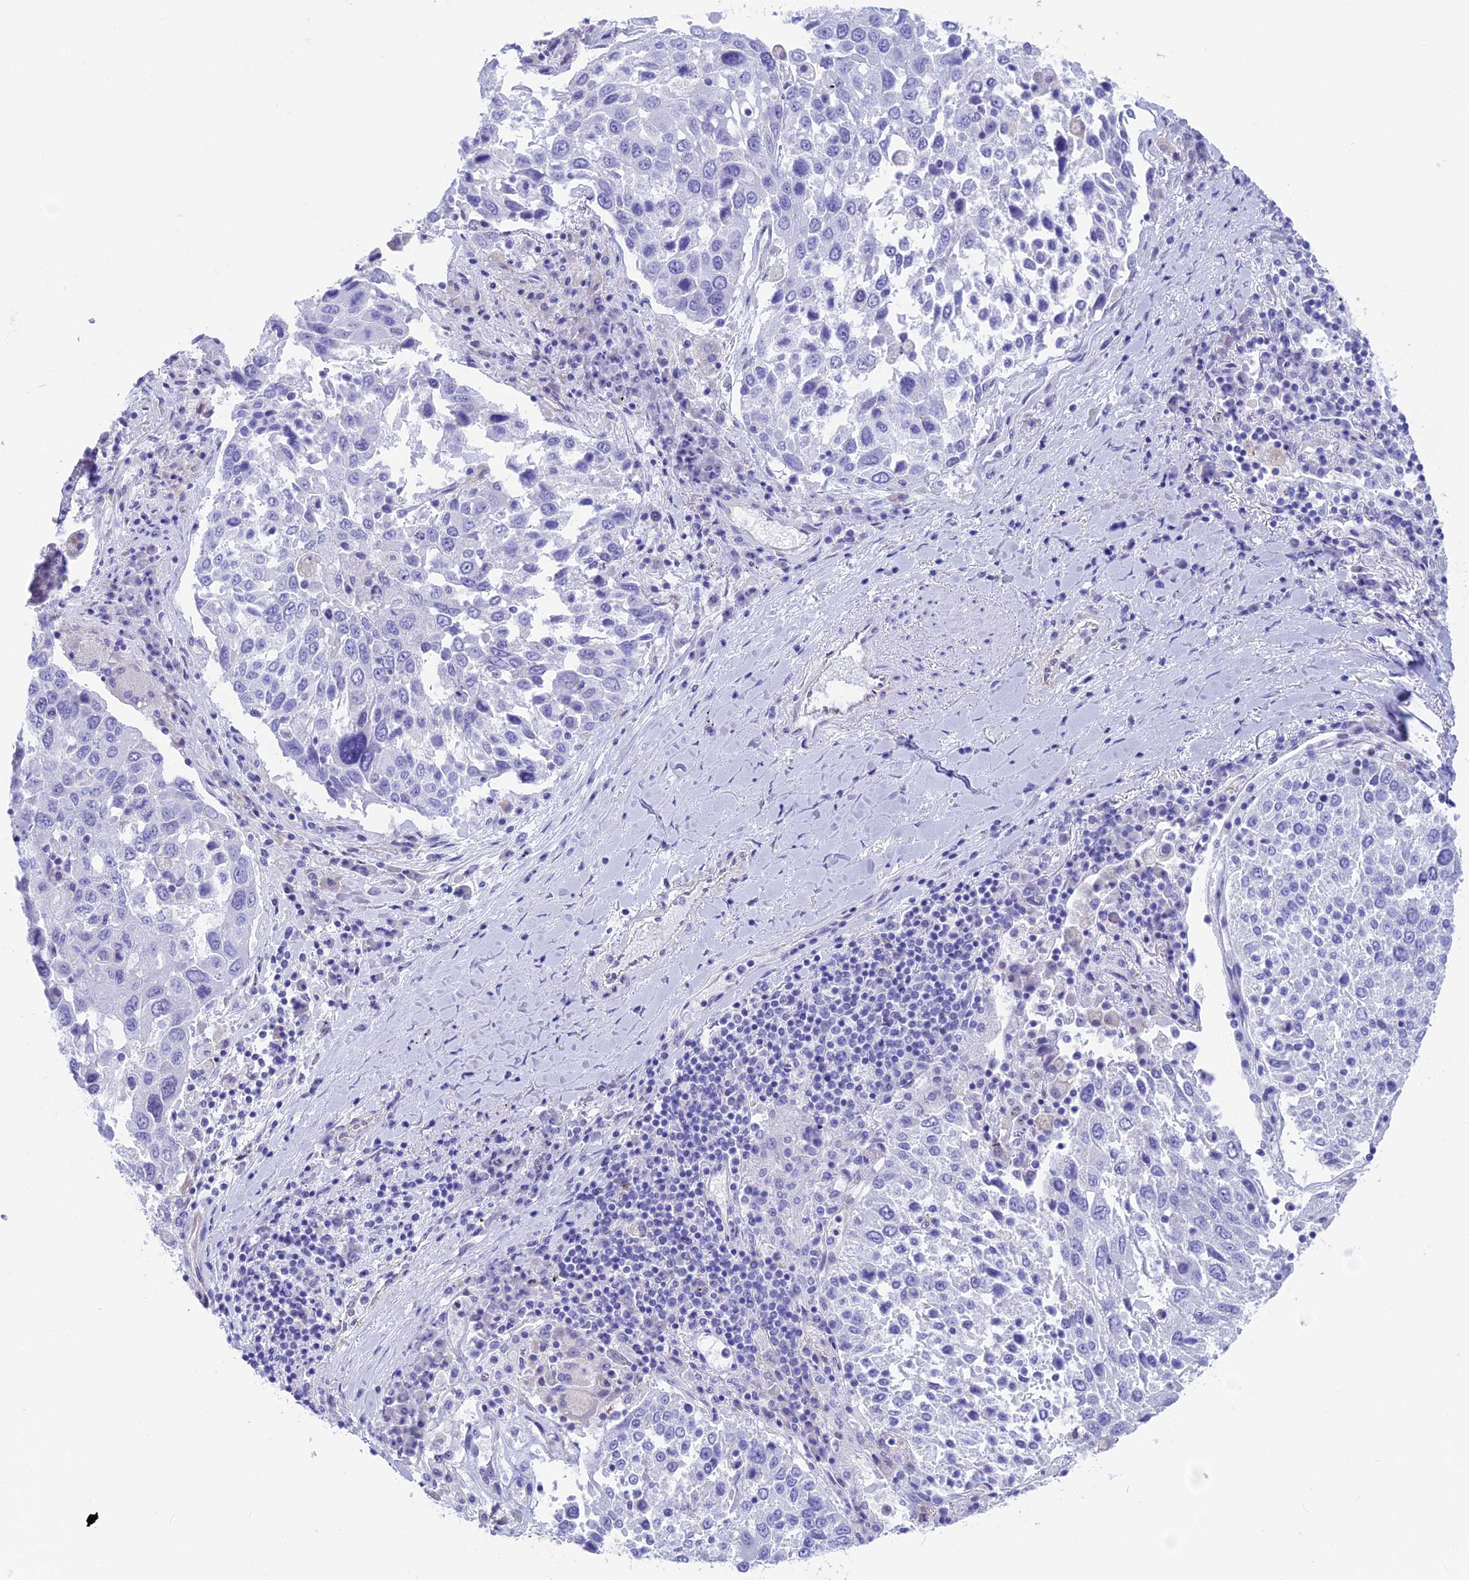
{"staining": {"intensity": "negative", "quantity": "none", "location": "none"}, "tissue": "lung cancer", "cell_type": "Tumor cells", "image_type": "cancer", "snomed": [{"axis": "morphology", "description": "Squamous cell carcinoma, NOS"}, {"axis": "topography", "description": "Lung"}], "caption": "The photomicrograph shows no staining of tumor cells in lung squamous cell carcinoma. (Immunohistochemistry (ihc), brightfield microscopy, high magnification).", "gene": "GNGT2", "patient": {"sex": "male", "age": 65}}